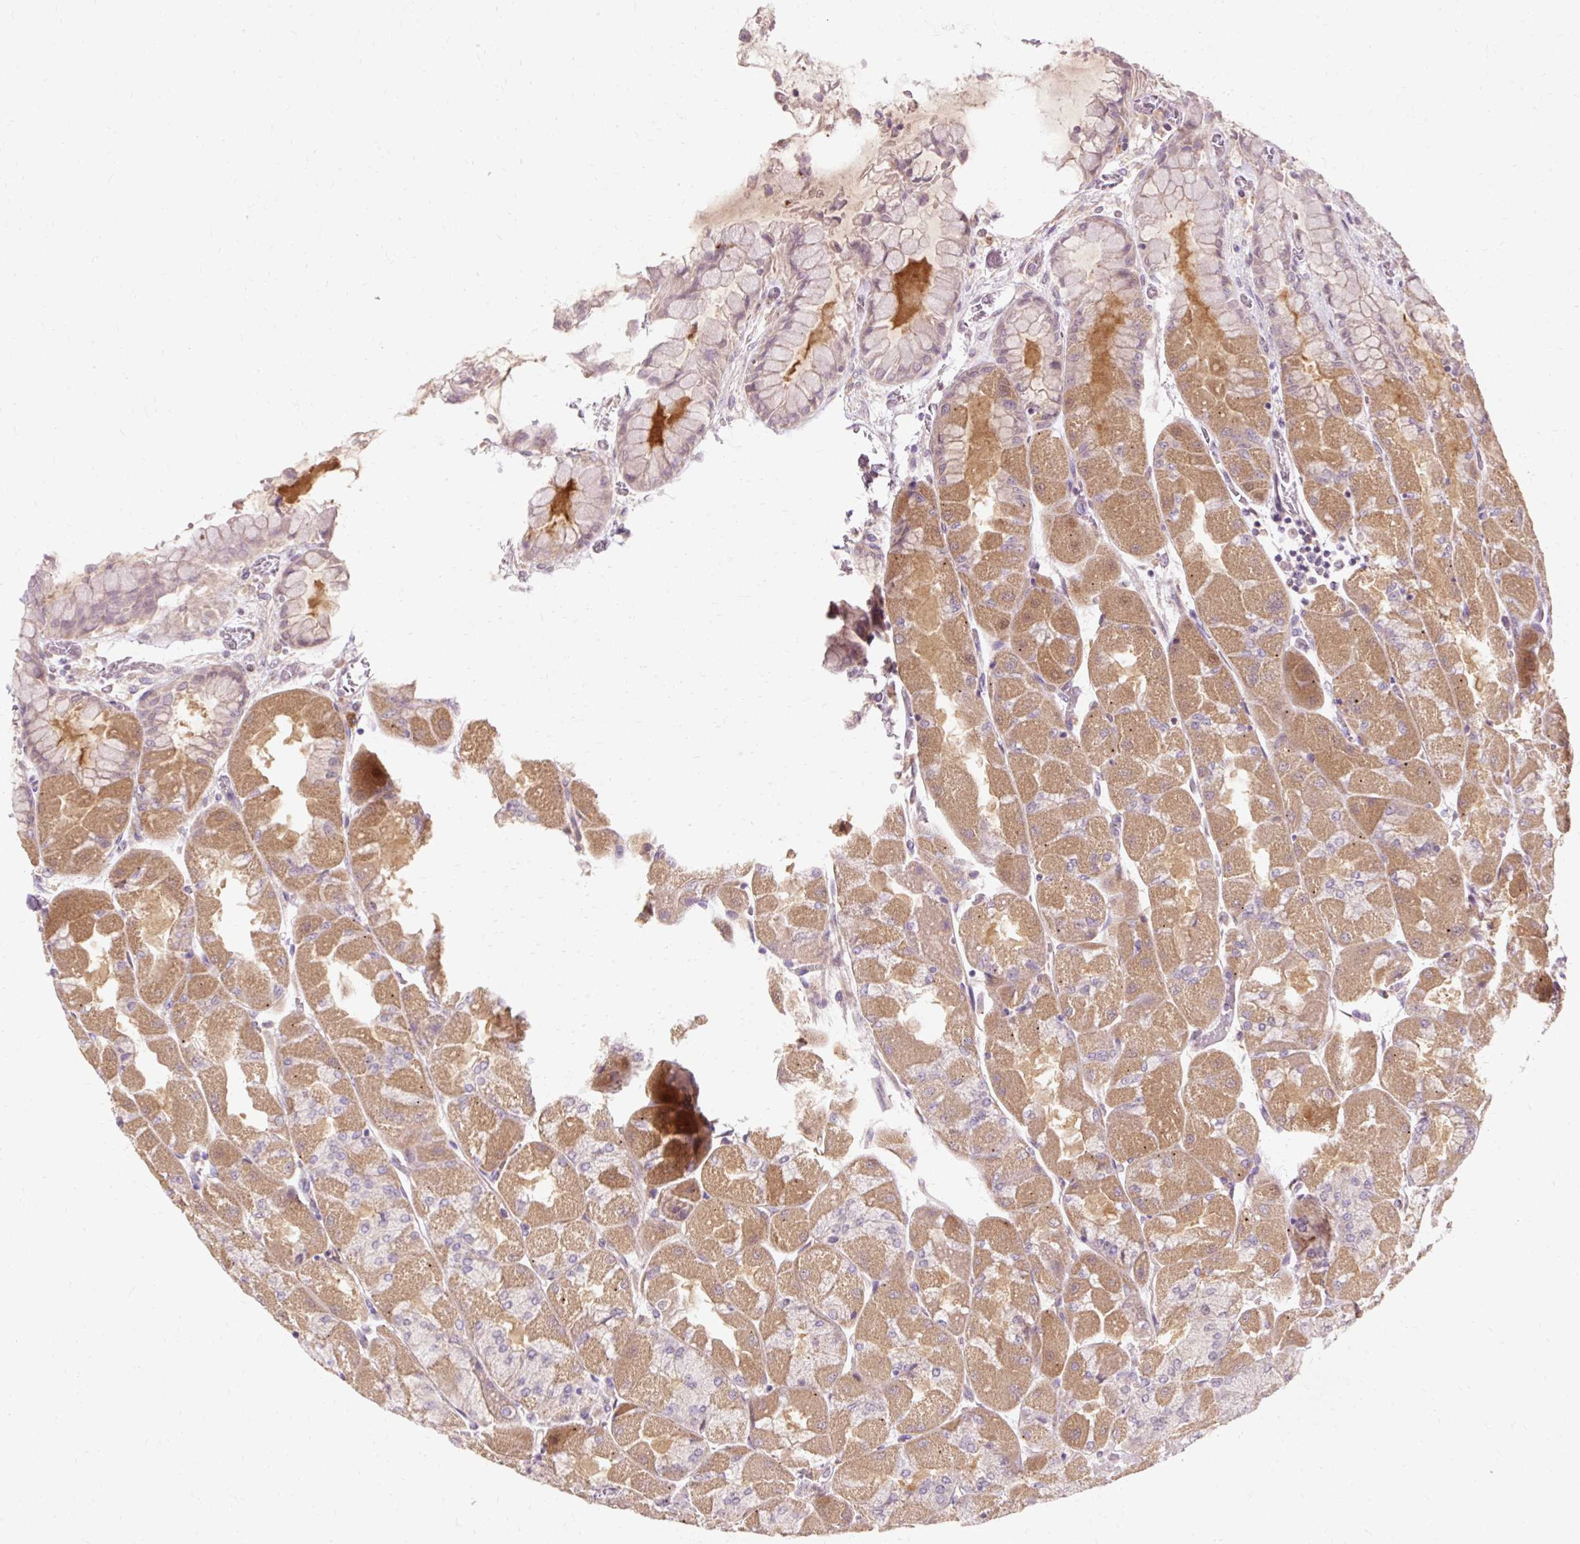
{"staining": {"intensity": "moderate", "quantity": ">75%", "location": "cytoplasmic/membranous"}, "tissue": "stomach", "cell_type": "Glandular cells", "image_type": "normal", "snomed": [{"axis": "morphology", "description": "Normal tissue, NOS"}, {"axis": "topography", "description": "Stomach"}], "caption": "Stomach stained with immunohistochemistry (IHC) shows moderate cytoplasmic/membranous staining in approximately >75% of glandular cells.", "gene": "GEMIN2", "patient": {"sex": "female", "age": 61}}